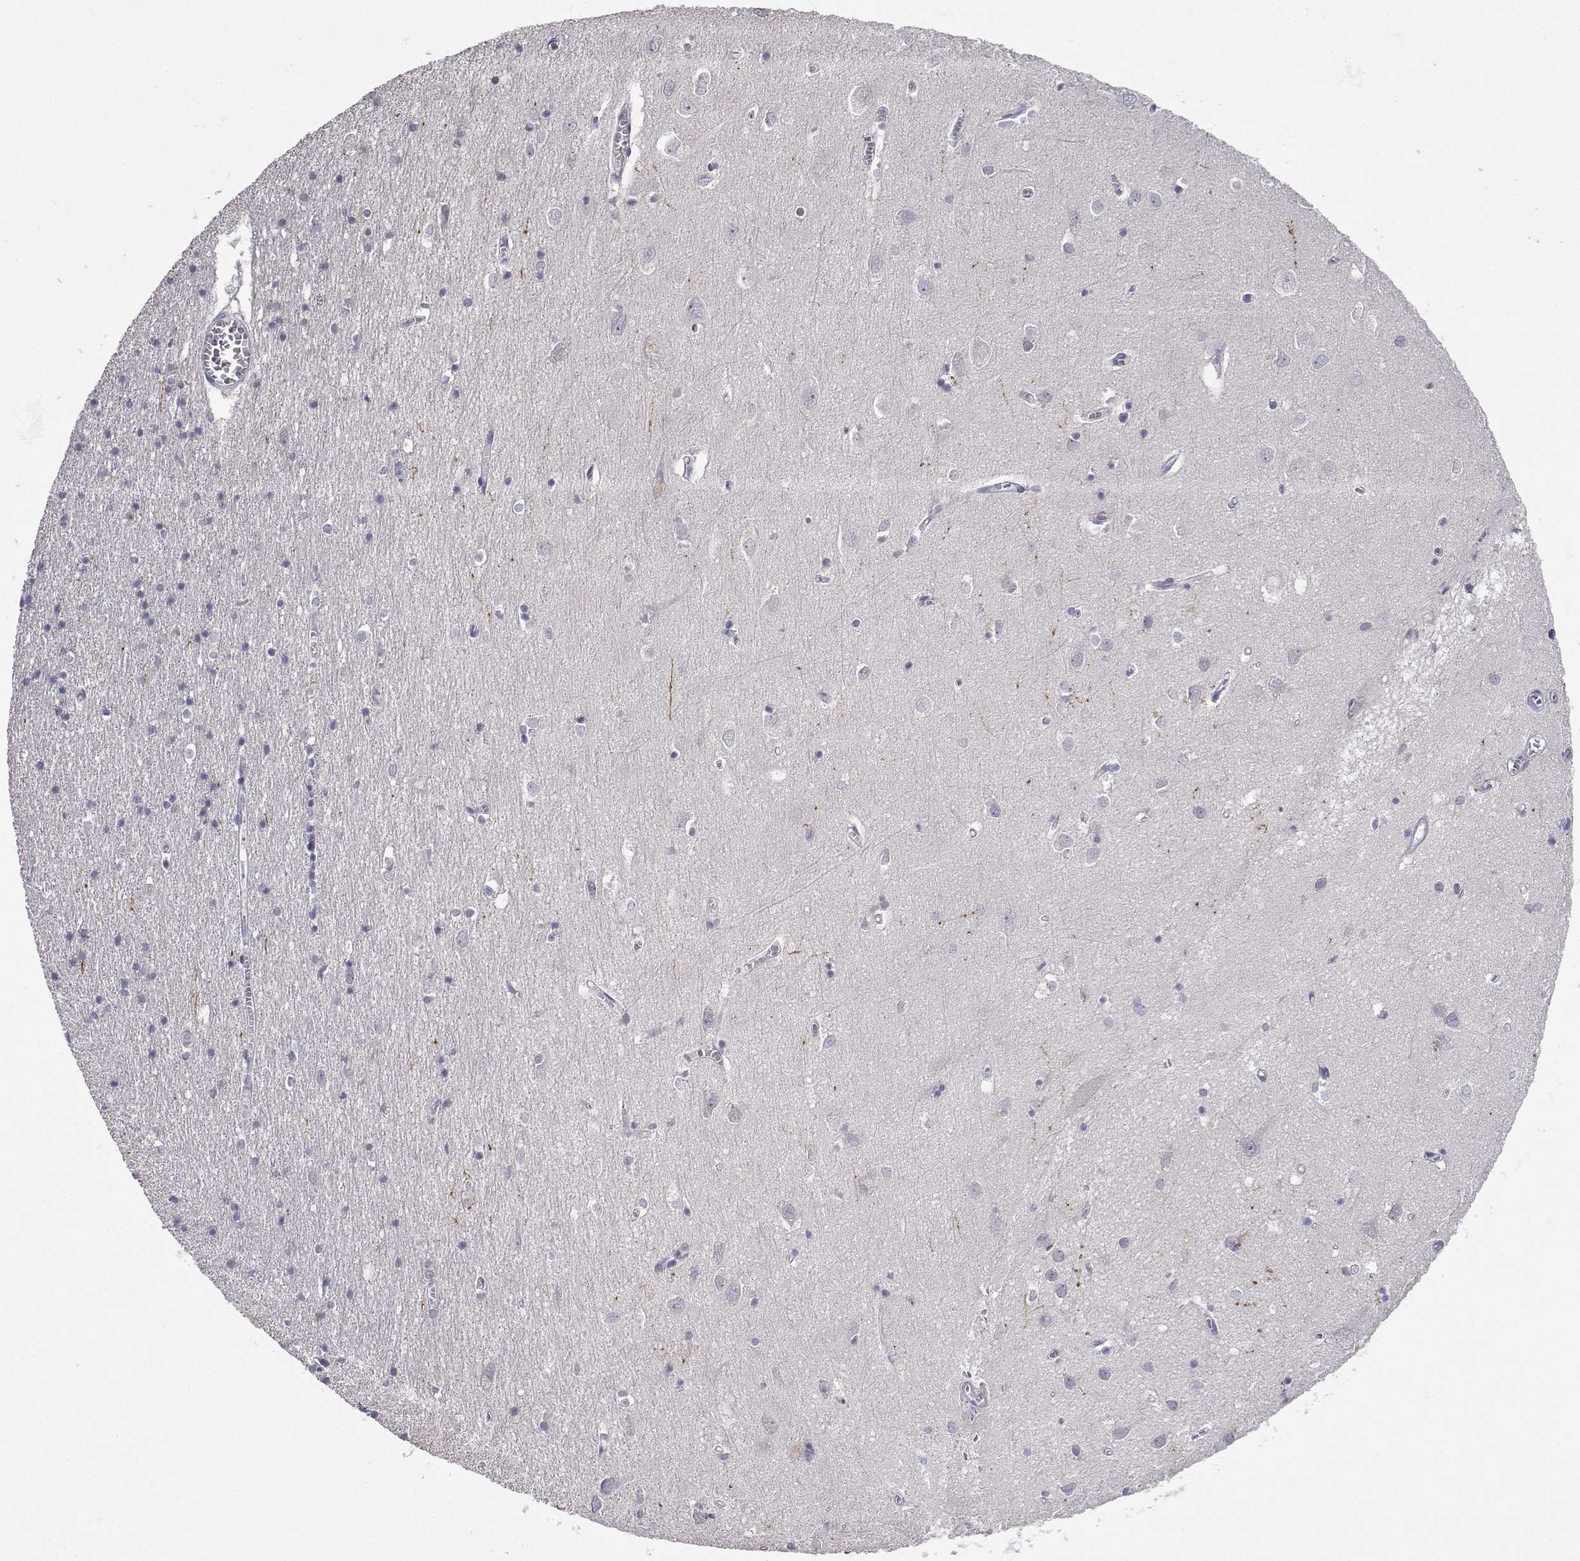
{"staining": {"intensity": "negative", "quantity": "none", "location": "none"}, "tissue": "cerebral cortex", "cell_type": "Endothelial cells", "image_type": "normal", "snomed": [{"axis": "morphology", "description": "Normal tissue, NOS"}, {"axis": "topography", "description": "Cerebral cortex"}], "caption": "Immunohistochemistry histopathology image of normal human cerebral cortex stained for a protein (brown), which shows no expression in endothelial cells. The staining was performed using DAB to visualize the protein expression in brown, while the nuclei were stained in blue with hematoxylin (Magnification: 20x).", "gene": "SLC6A3", "patient": {"sex": "male", "age": 70}}